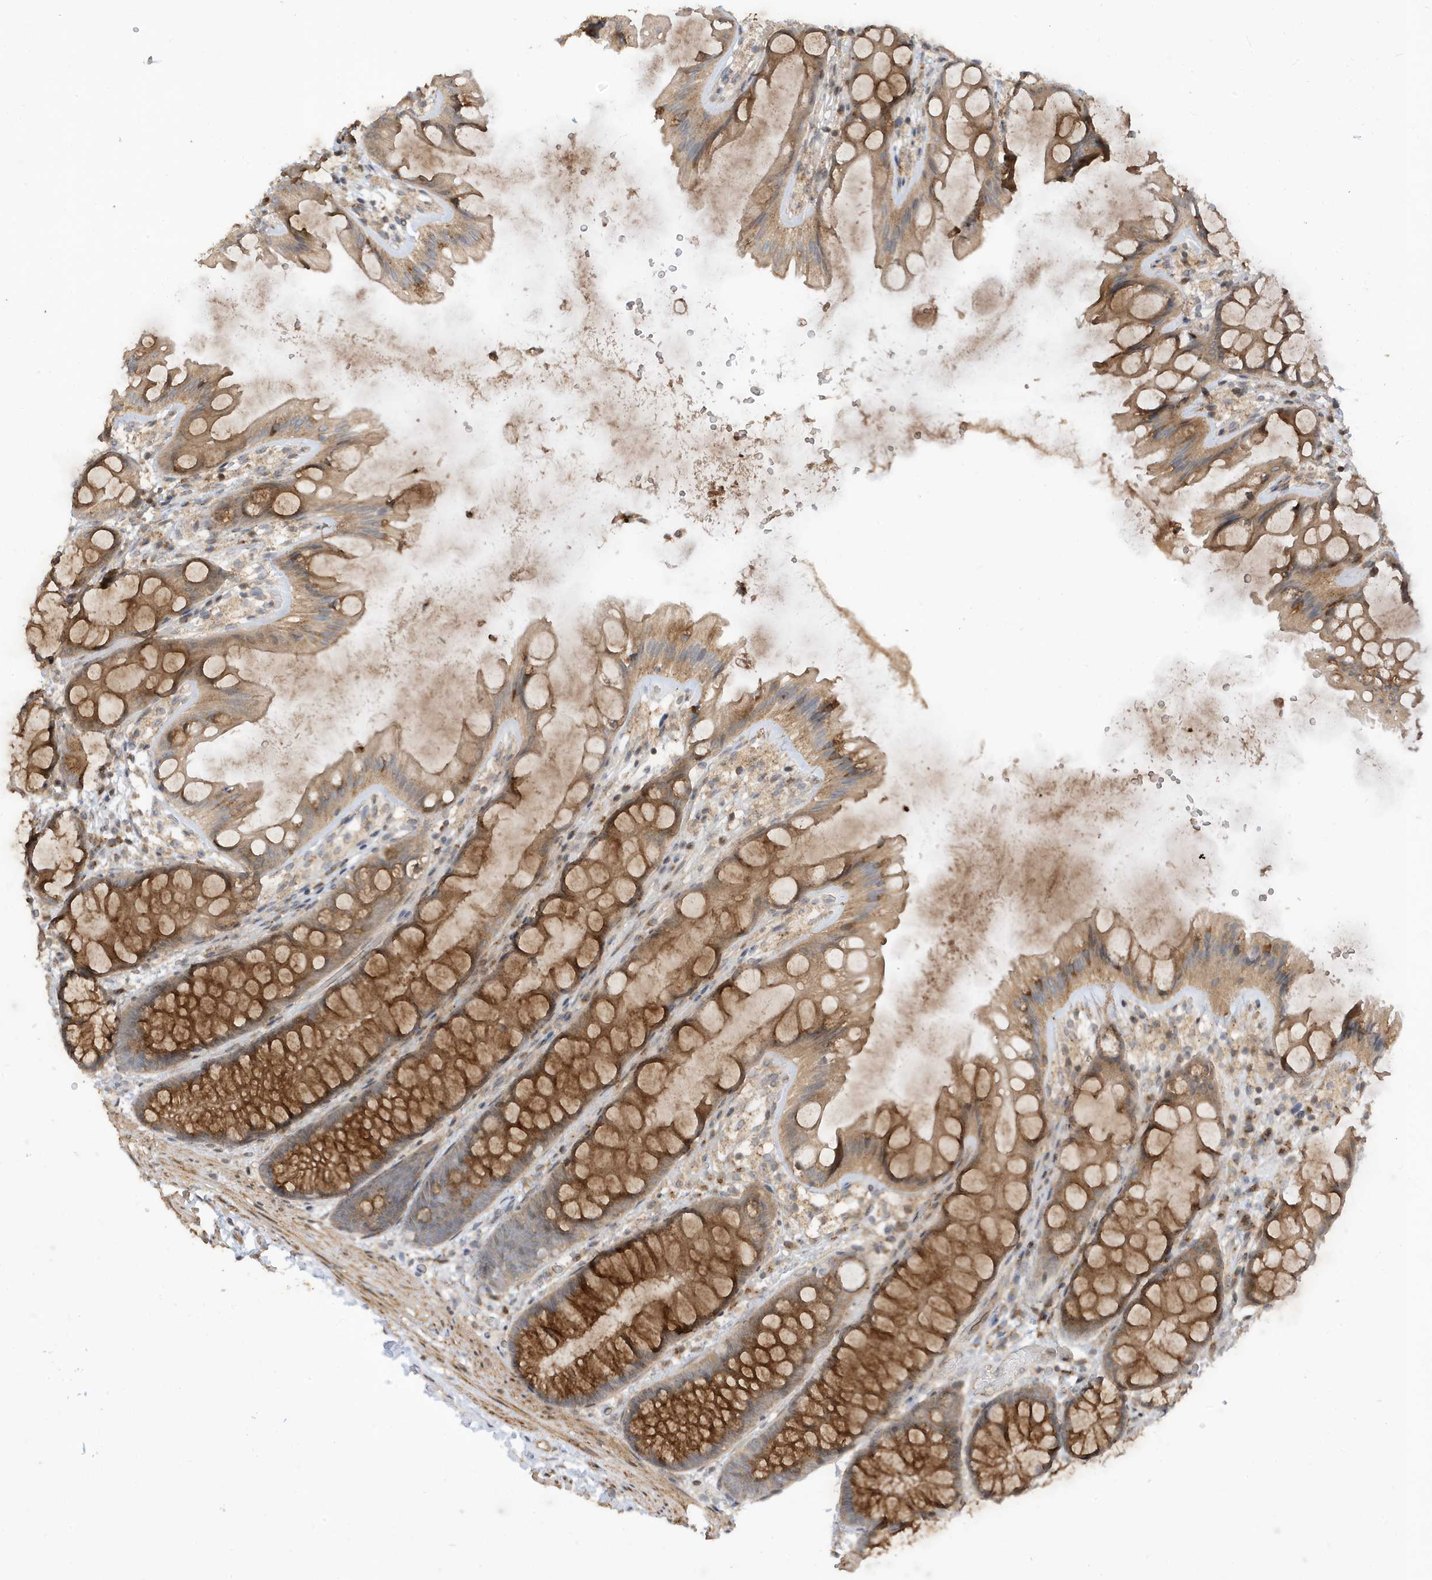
{"staining": {"intensity": "weak", "quantity": ">75%", "location": "cytoplasmic/membranous"}, "tissue": "colon", "cell_type": "Endothelial cells", "image_type": "normal", "snomed": [{"axis": "morphology", "description": "Normal tissue, NOS"}, {"axis": "topography", "description": "Colon"}], "caption": "Brown immunohistochemical staining in unremarkable human colon demonstrates weak cytoplasmic/membranous expression in approximately >75% of endothelial cells.", "gene": "TAB3", "patient": {"sex": "male", "age": 47}}